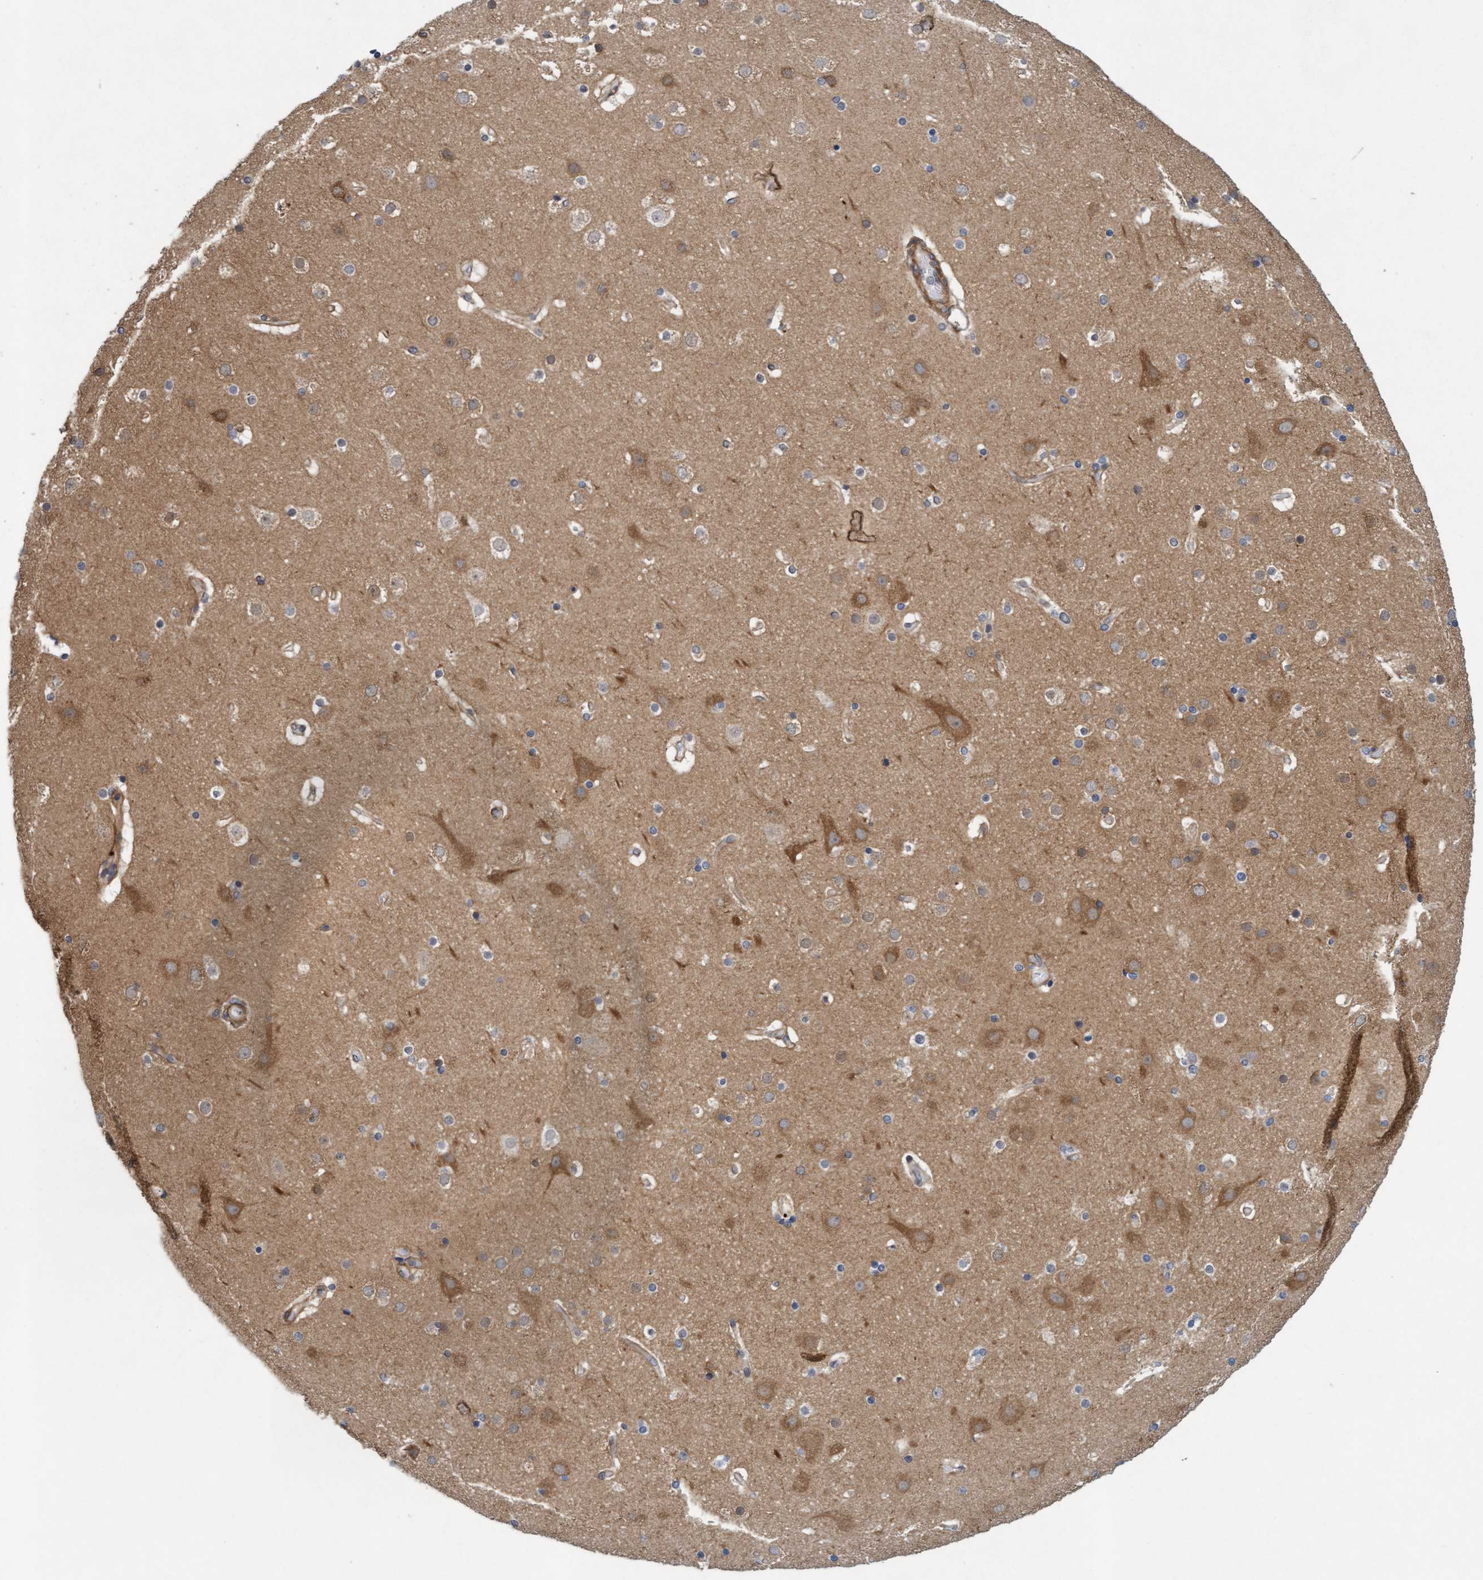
{"staining": {"intensity": "moderate", "quantity": ">75%", "location": "cytoplasmic/membranous"}, "tissue": "cerebral cortex", "cell_type": "Endothelial cells", "image_type": "normal", "snomed": [{"axis": "morphology", "description": "Normal tissue, NOS"}, {"axis": "topography", "description": "Cerebral cortex"}], "caption": "Immunohistochemistry (IHC) micrograph of unremarkable cerebral cortex stained for a protein (brown), which shows medium levels of moderate cytoplasmic/membranous positivity in approximately >75% of endothelial cells.", "gene": "TSTD2", "patient": {"sex": "male", "age": 57}}